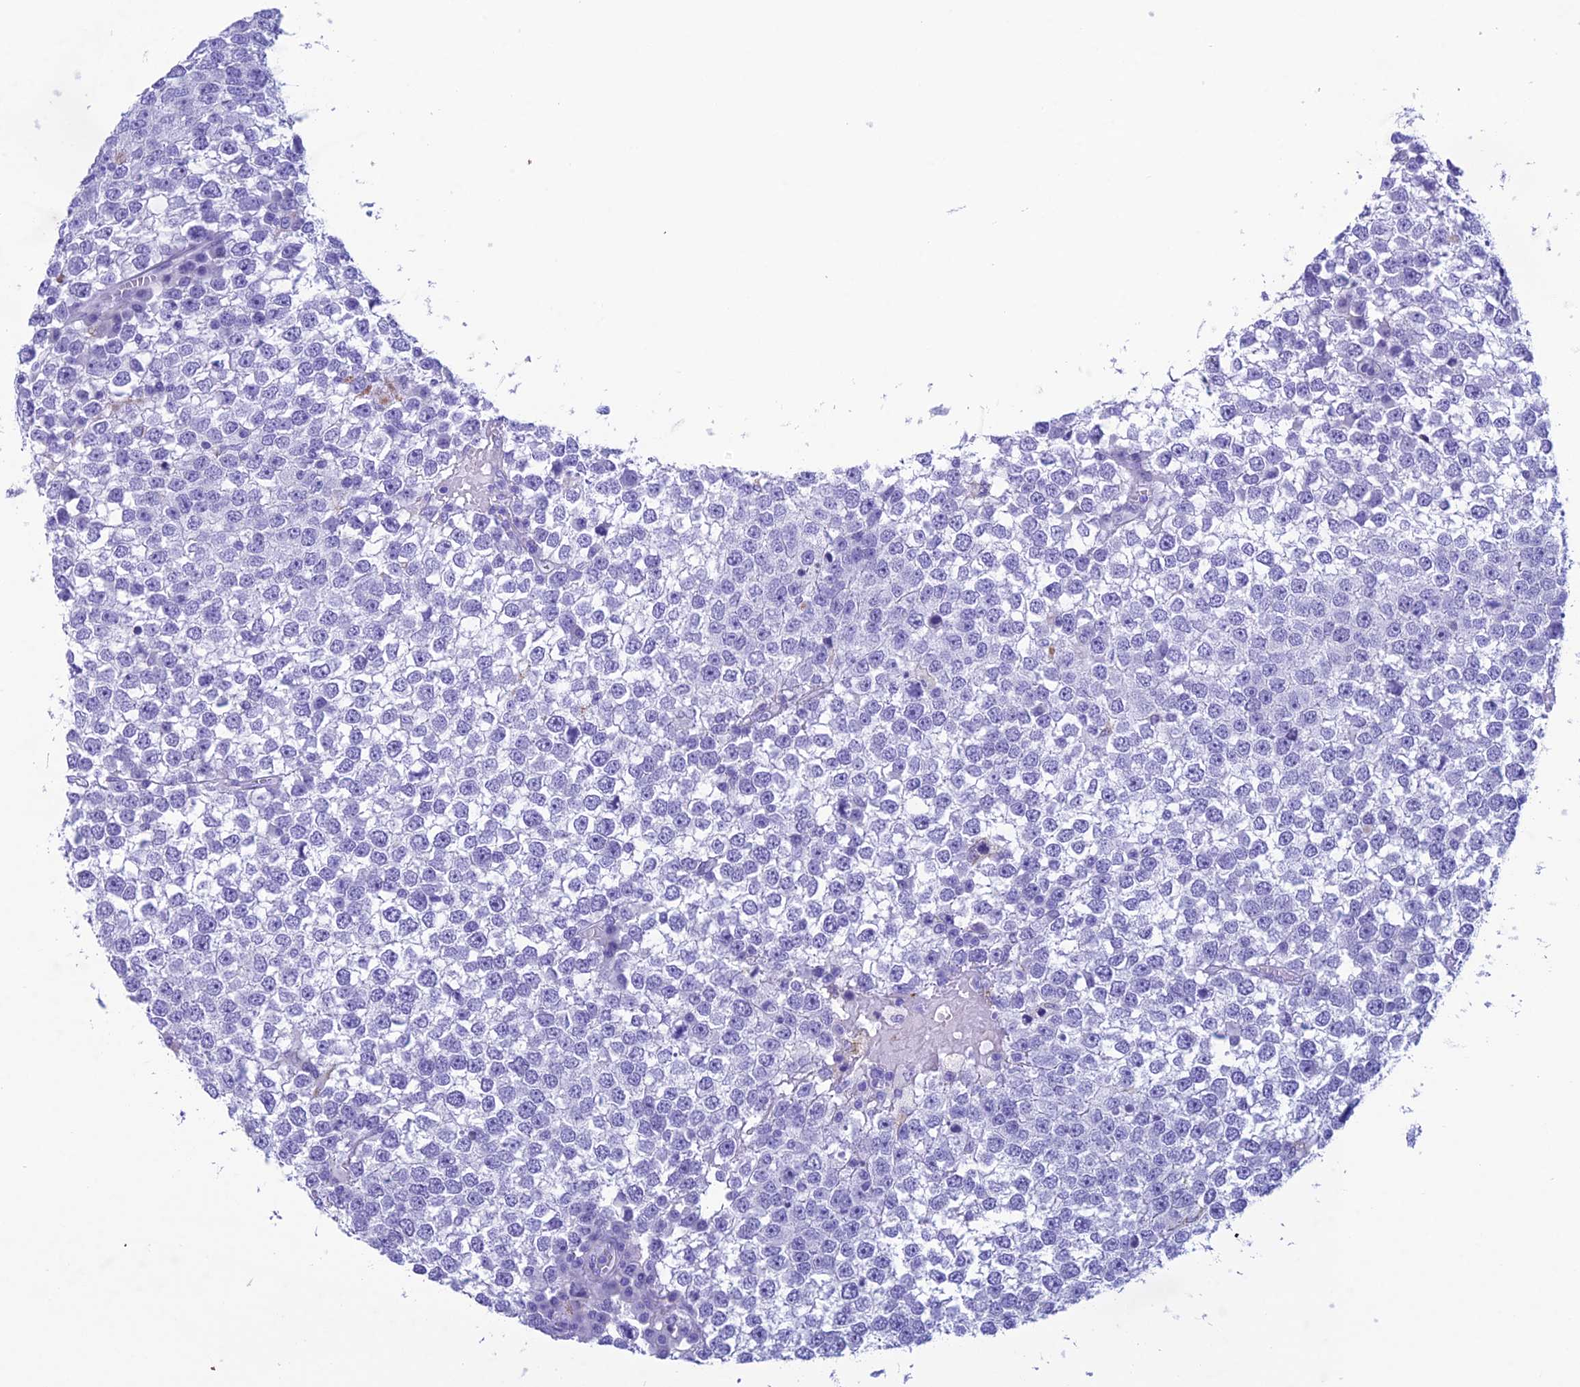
{"staining": {"intensity": "negative", "quantity": "none", "location": "none"}, "tissue": "testis cancer", "cell_type": "Tumor cells", "image_type": "cancer", "snomed": [{"axis": "morphology", "description": "Seminoma, NOS"}, {"axis": "topography", "description": "Testis"}], "caption": "An immunohistochemistry micrograph of seminoma (testis) is shown. There is no staining in tumor cells of seminoma (testis).", "gene": "TRAM1L1", "patient": {"sex": "male", "age": 65}}